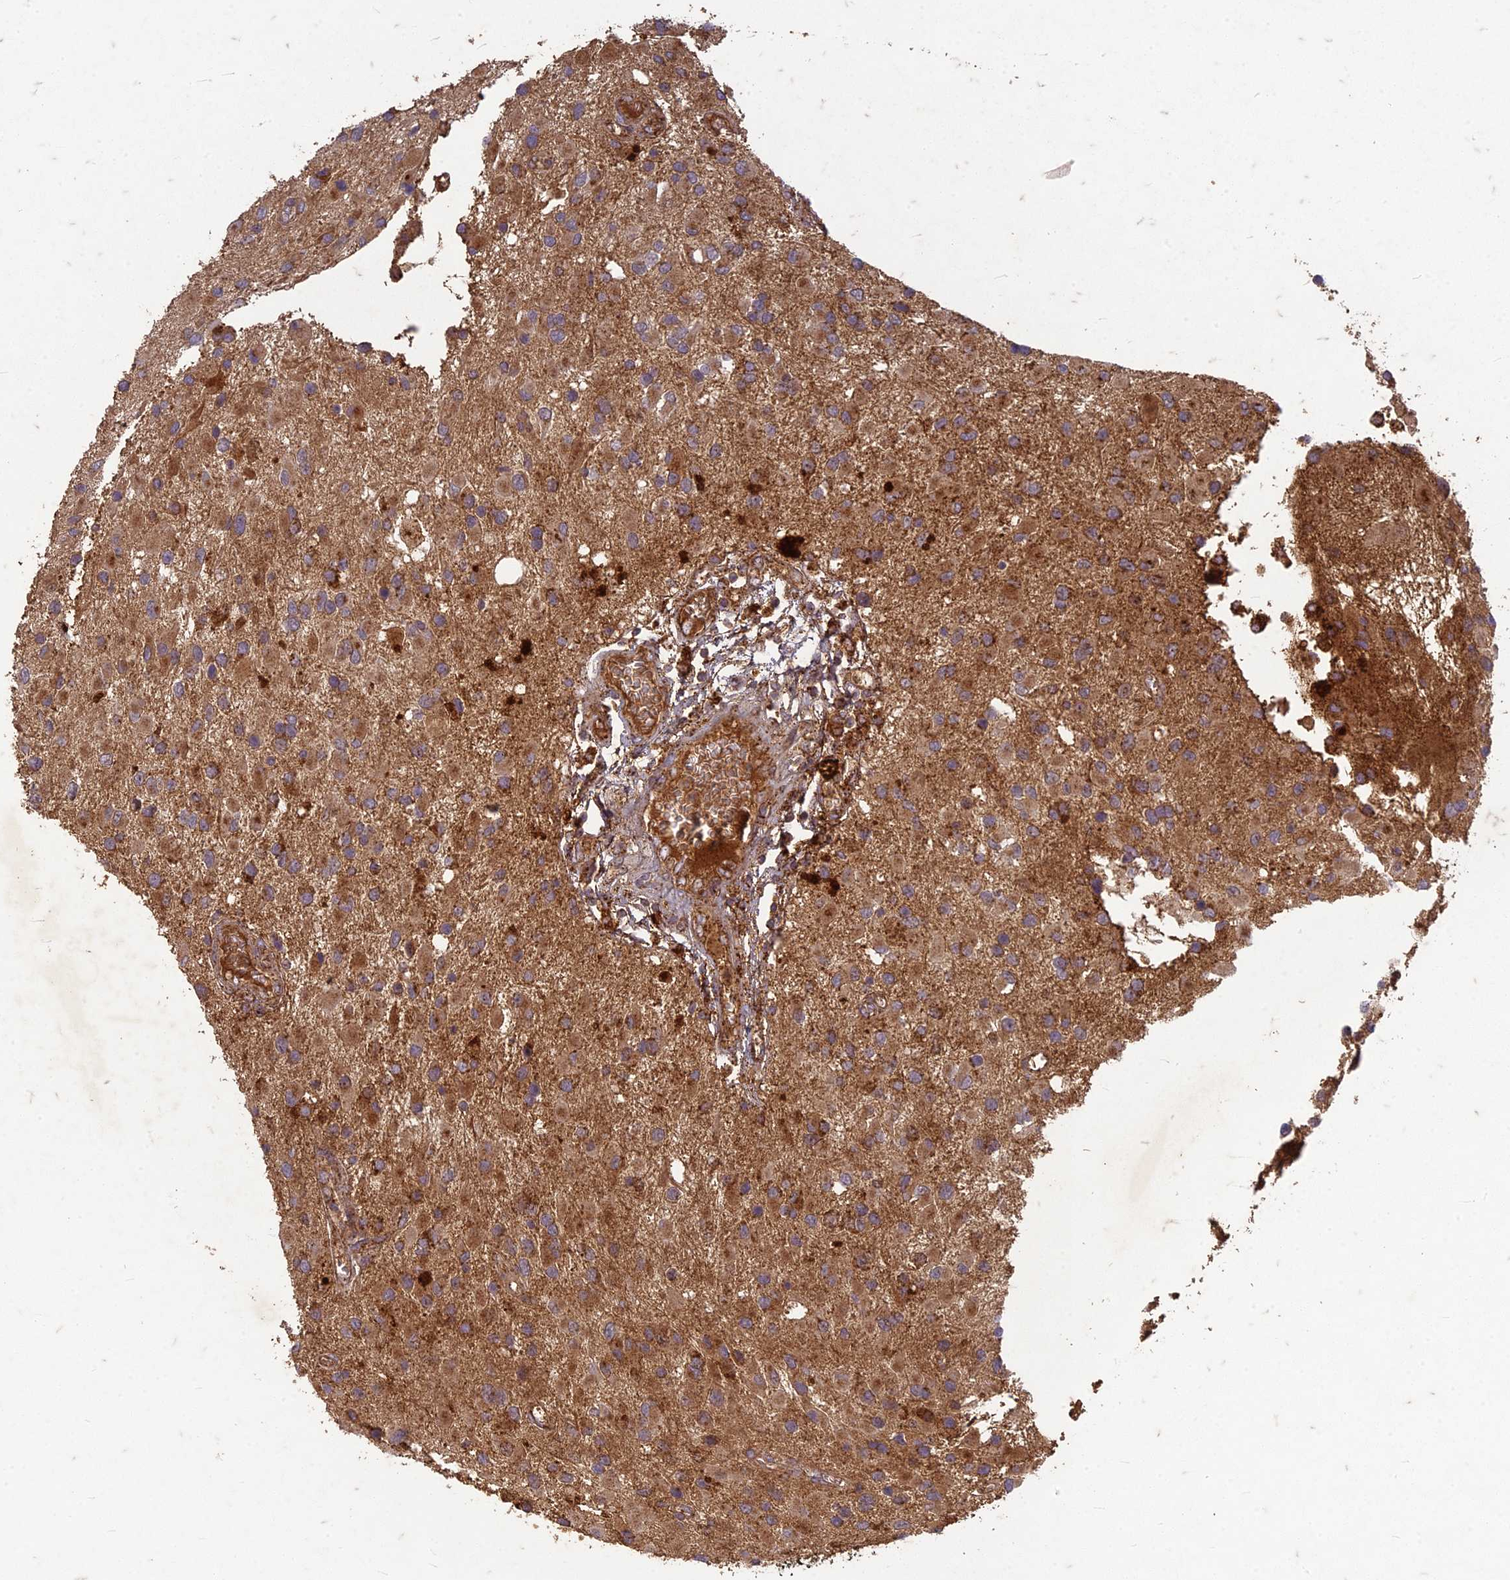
{"staining": {"intensity": "moderate", "quantity": "25%-75%", "location": "cytoplasmic/membranous"}, "tissue": "glioma", "cell_type": "Tumor cells", "image_type": "cancer", "snomed": [{"axis": "morphology", "description": "Glioma, malignant, High grade"}, {"axis": "topography", "description": "Brain"}], "caption": "Brown immunohistochemical staining in human glioma shows moderate cytoplasmic/membranous positivity in about 25%-75% of tumor cells.", "gene": "TCF25", "patient": {"sex": "male", "age": 53}}